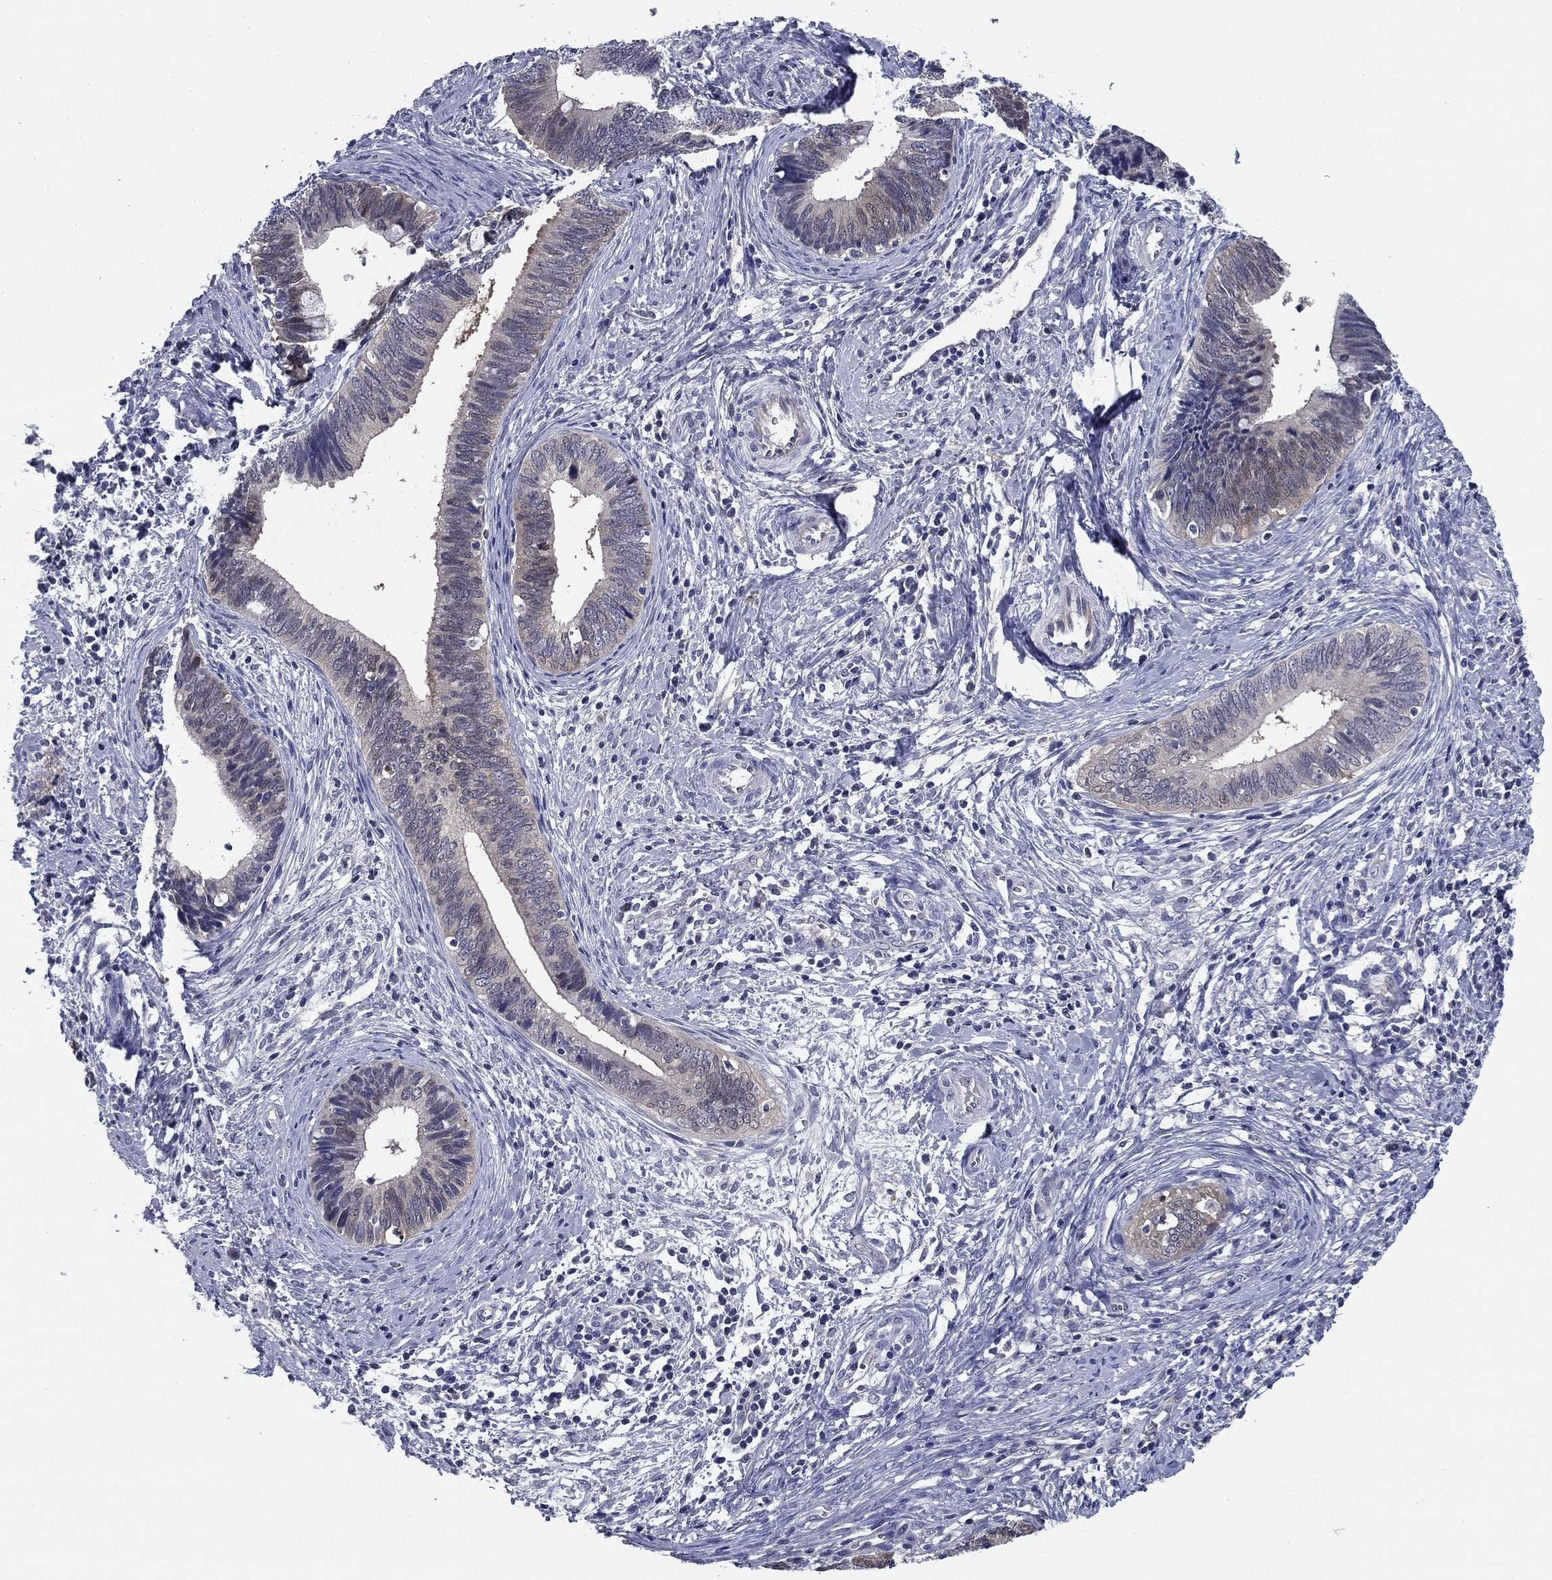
{"staining": {"intensity": "negative", "quantity": "none", "location": "none"}, "tissue": "cervical cancer", "cell_type": "Tumor cells", "image_type": "cancer", "snomed": [{"axis": "morphology", "description": "Adenocarcinoma, NOS"}, {"axis": "topography", "description": "Cervix"}], "caption": "Cervical cancer was stained to show a protein in brown. There is no significant staining in tumor cells.", "gene": "REXO5", "patient": {"sex": "female", "age": 42}}